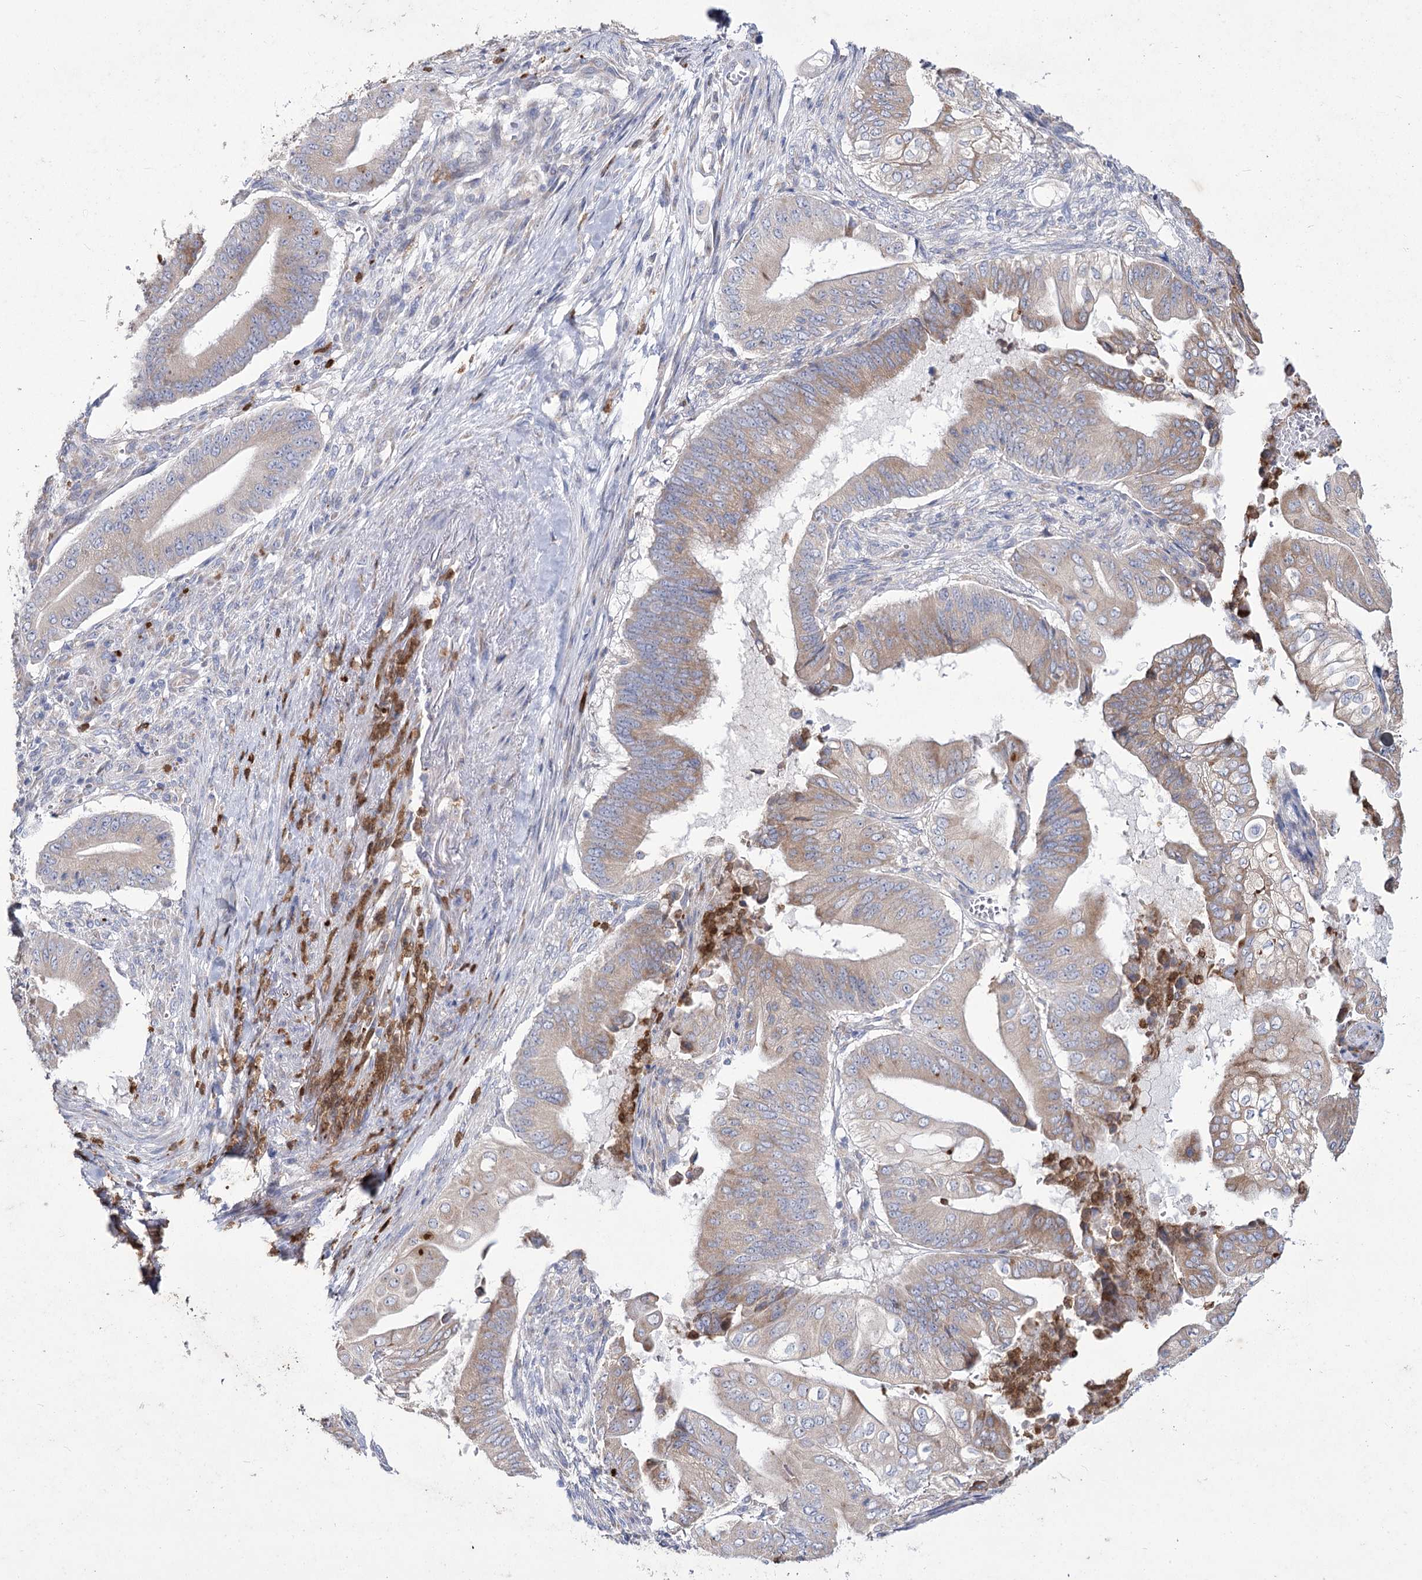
{"staining": {"intensity": "weak", "quantity": ">75%", "location": "cytoplasmic/membranous"}, "tissue": "pancreatic cancer", "cell_type": "Tumor cells", "image_type": "cancer", "snomed": [{"axis": "morphology", "description": "Adenocarcinoma, NOS"}, {"axis": "topography", "description": "Pancreas"}], "caption": "Immunohistochemical staining of human pancreatic cancer exhibits low levels of weak cytoplasmic/membranous staining in approximately >75% of tumor cells.", "gene": "NIPAL4", "patient": {"sex": "female", "age": 77}}